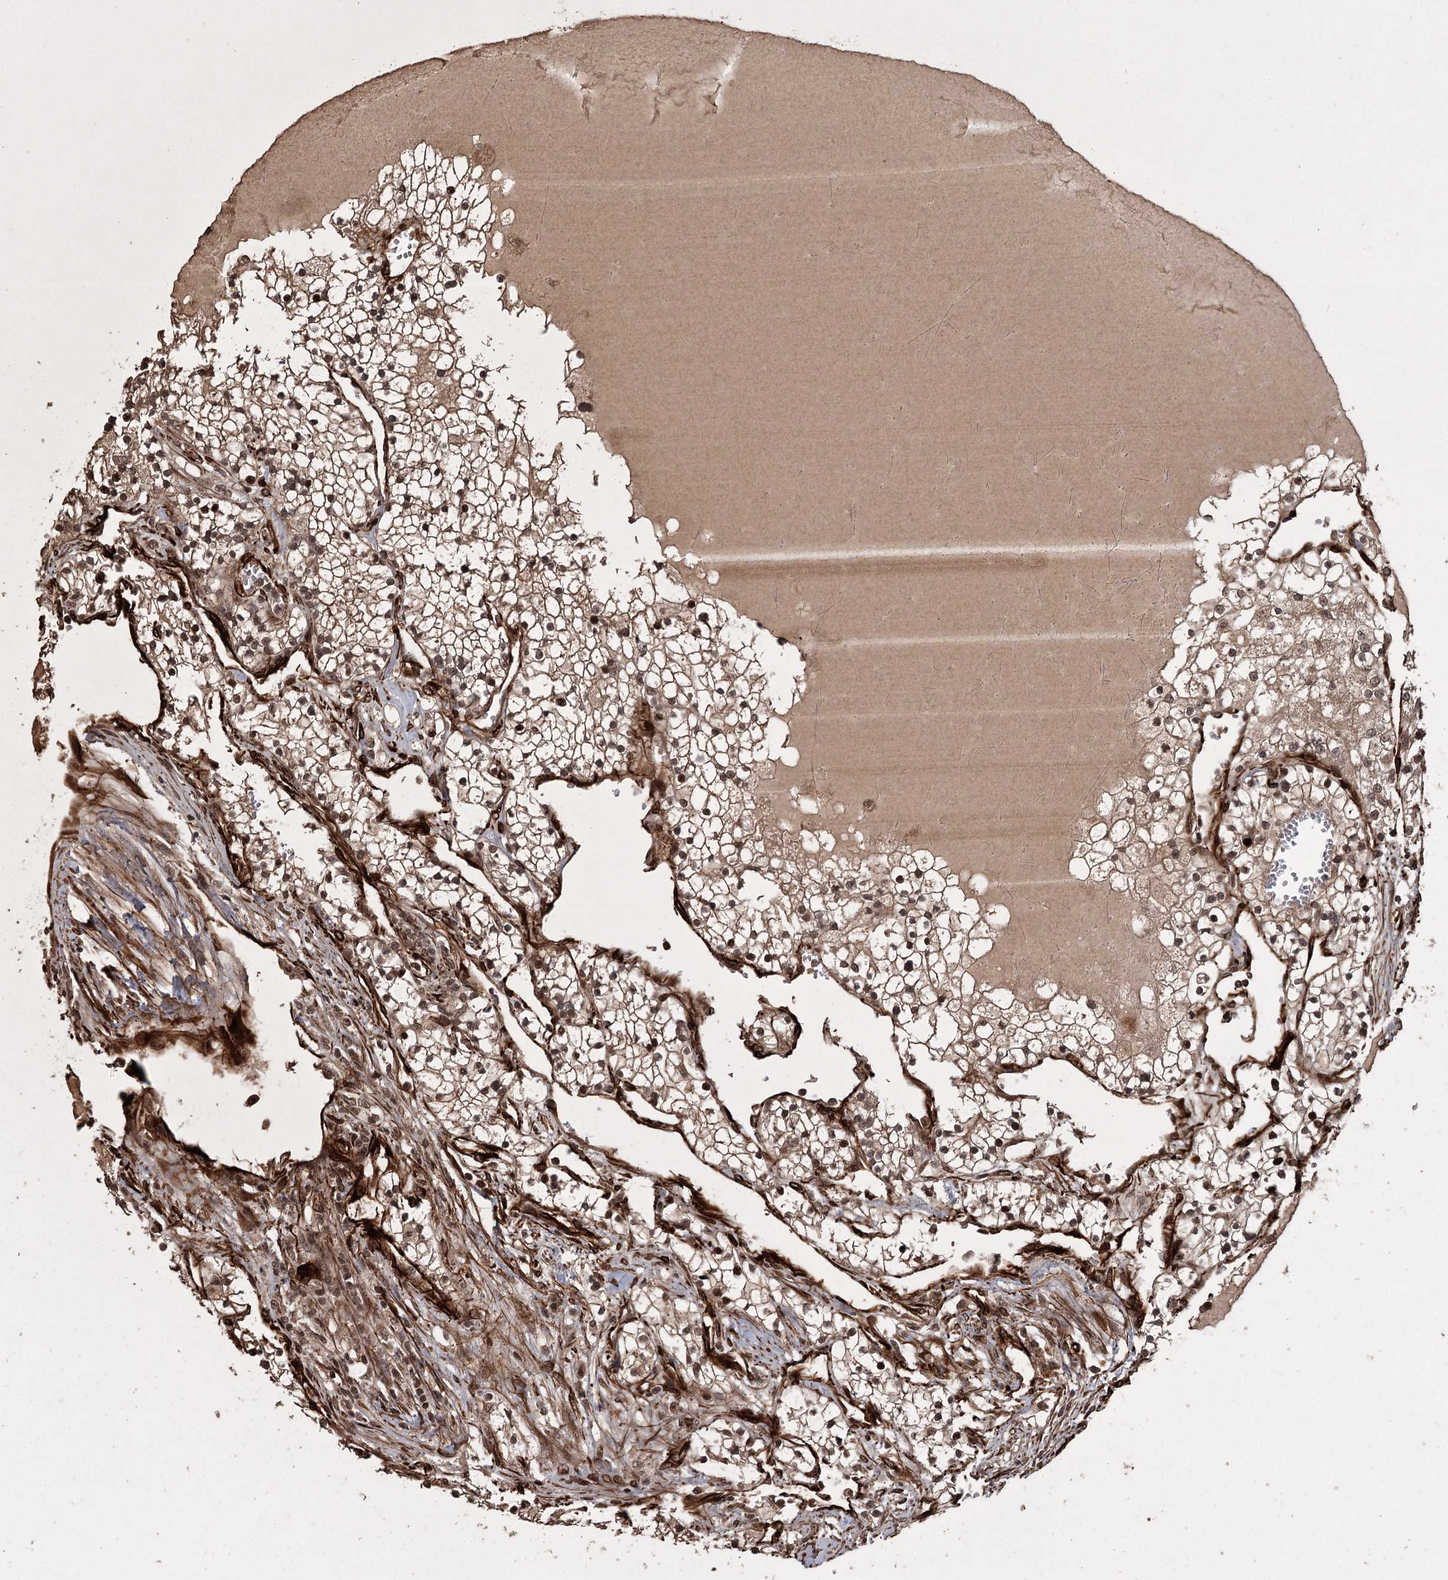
{"staining": {"intensity": "moderate", "quantity": ">75%", "location": "cytoplasmic/membranous,nuclear"}, "tissue": "renal cancer", "cell_type": "Tumor cells", "image_type": "cancer", "snomed": [{"axis": "morphology", "description": "Normal tissue, NOS"}, {"axis": "morphology", "description": "Adenocarcinoma, NOS"}, {"axis": "topography", "description": "Kidney"}], "caption": "IHC (DAB (3,3'-diaminobenzidine)) staining of human renal cancer (adenocarcinoma) displays moderate cytoplasmic/membranous and nuclear protein positivity in approximately >75% of tumor cells.", "gene": "RPAP3", "patient": {"sex": "male", "age": 68}}